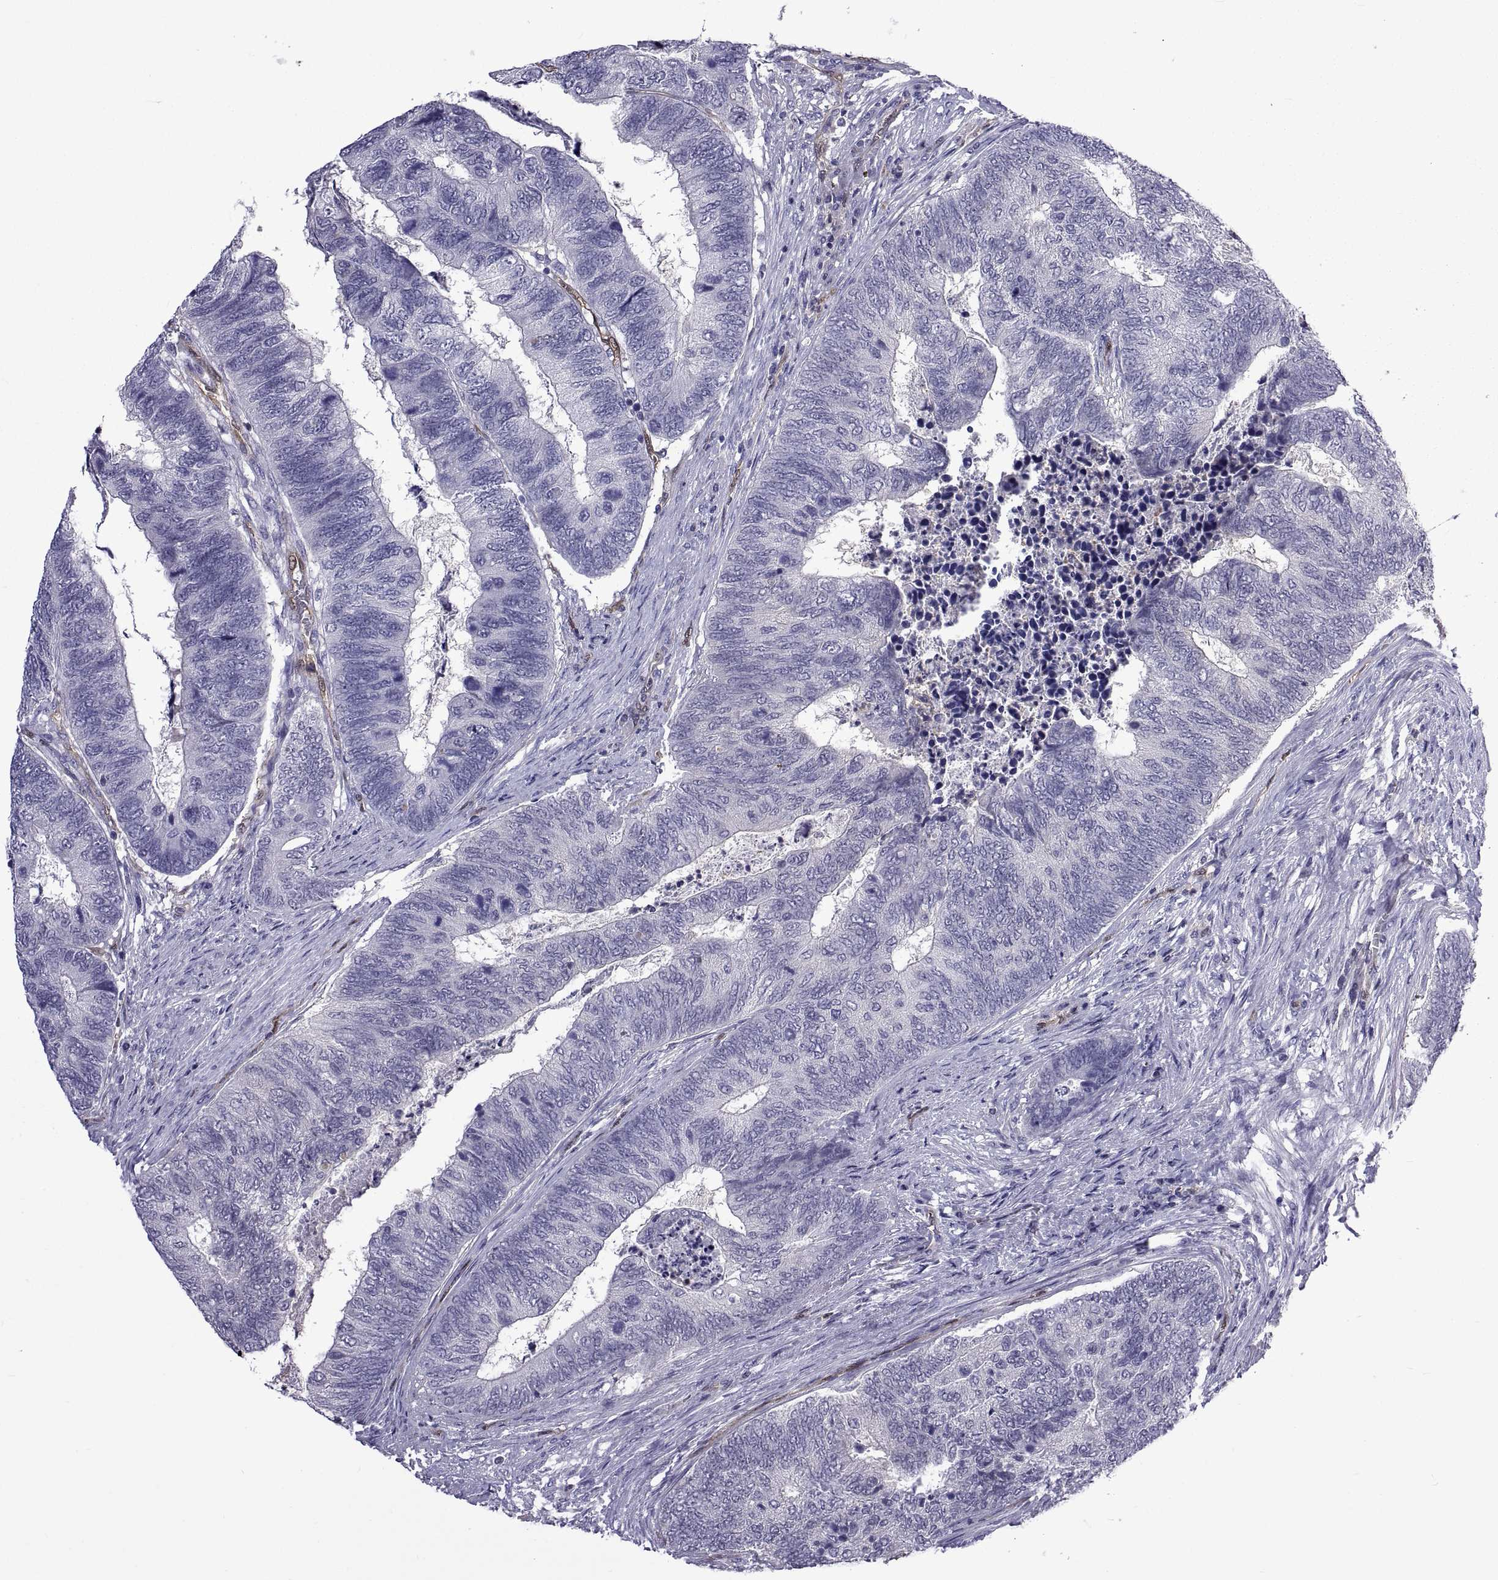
{"staining": {"intensity": "negative", "quantity": "none", "location": "none"}, "tissue": "colorectal cancer", "cell_type": "Tumor cells", "image_type": "cancer", "snomed": [{"axis": "morphology", "description": "Adenocarcinoma, NOS"}, {"axis": "topography", "description": "Colon"}], "caption": "High magnification brightfield microscopy of colorectal adenocarcinoma stained with DAB (3,3'-diaminobenzidine) (brown) and counterstained with hematoxylin (blue): tumor cells show no significant staining.", "gene": "LCN9", "patient": {"sex": "female", "age": 67}}